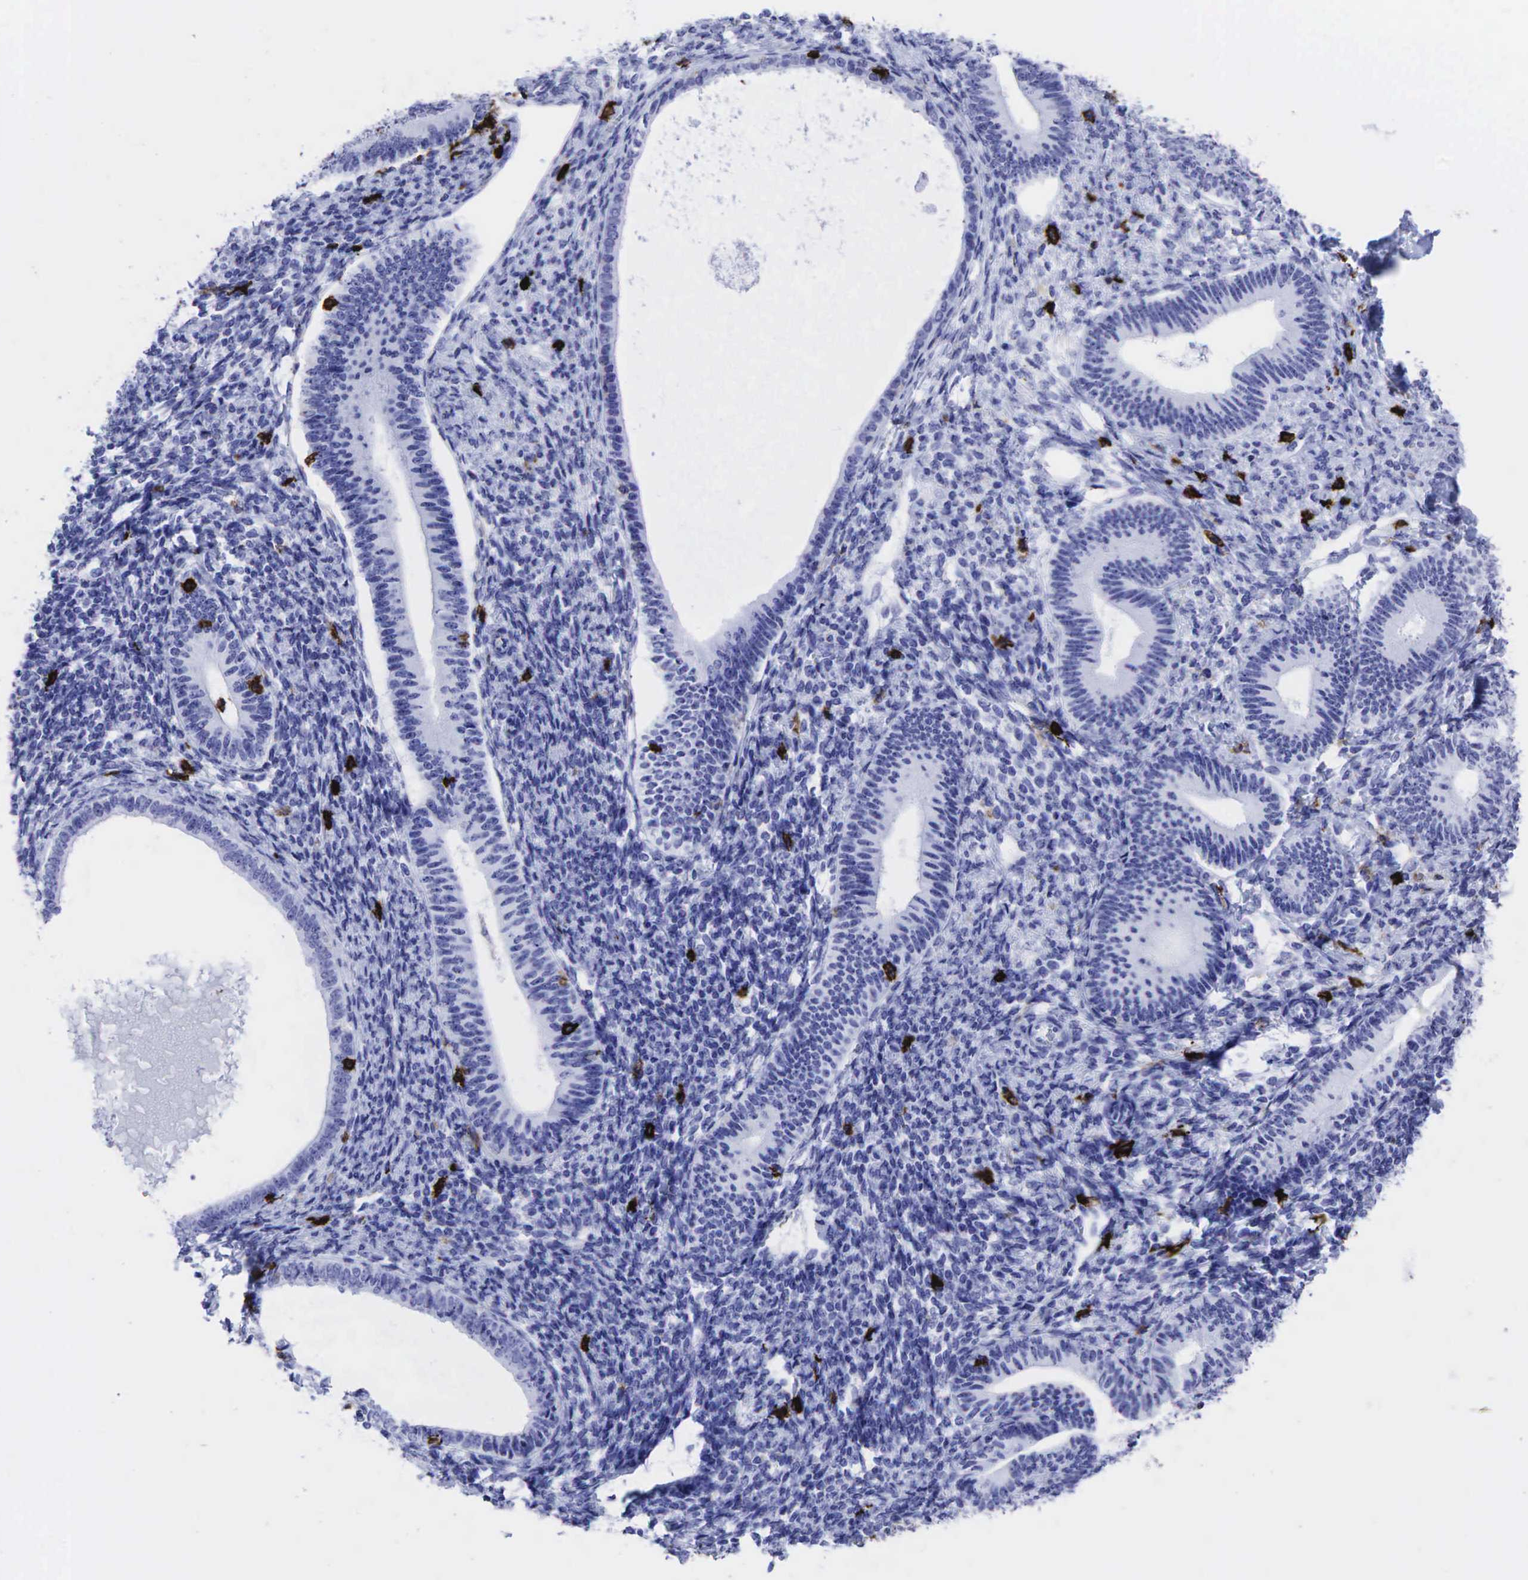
{"staining": {"intensity": "negative", "quantity": "none", "location": "none"}, "tissue": "endometrium", "cell_type": "Cells in endometrial stroma", "image_type": "normal", "snomed": [{"axis": "morphology", "description": "Normal tissue, NOS"}, {"axis": "topography", "description": "Endometrium"}], "caption": "IHC histopathology image of unremarkable human endometrium stained for a protein (brown), which demonstrates no positivity in cells in endometrial stroma.", "gene": "PTPRC", "patient": {"sex": "female", "age": 82}}